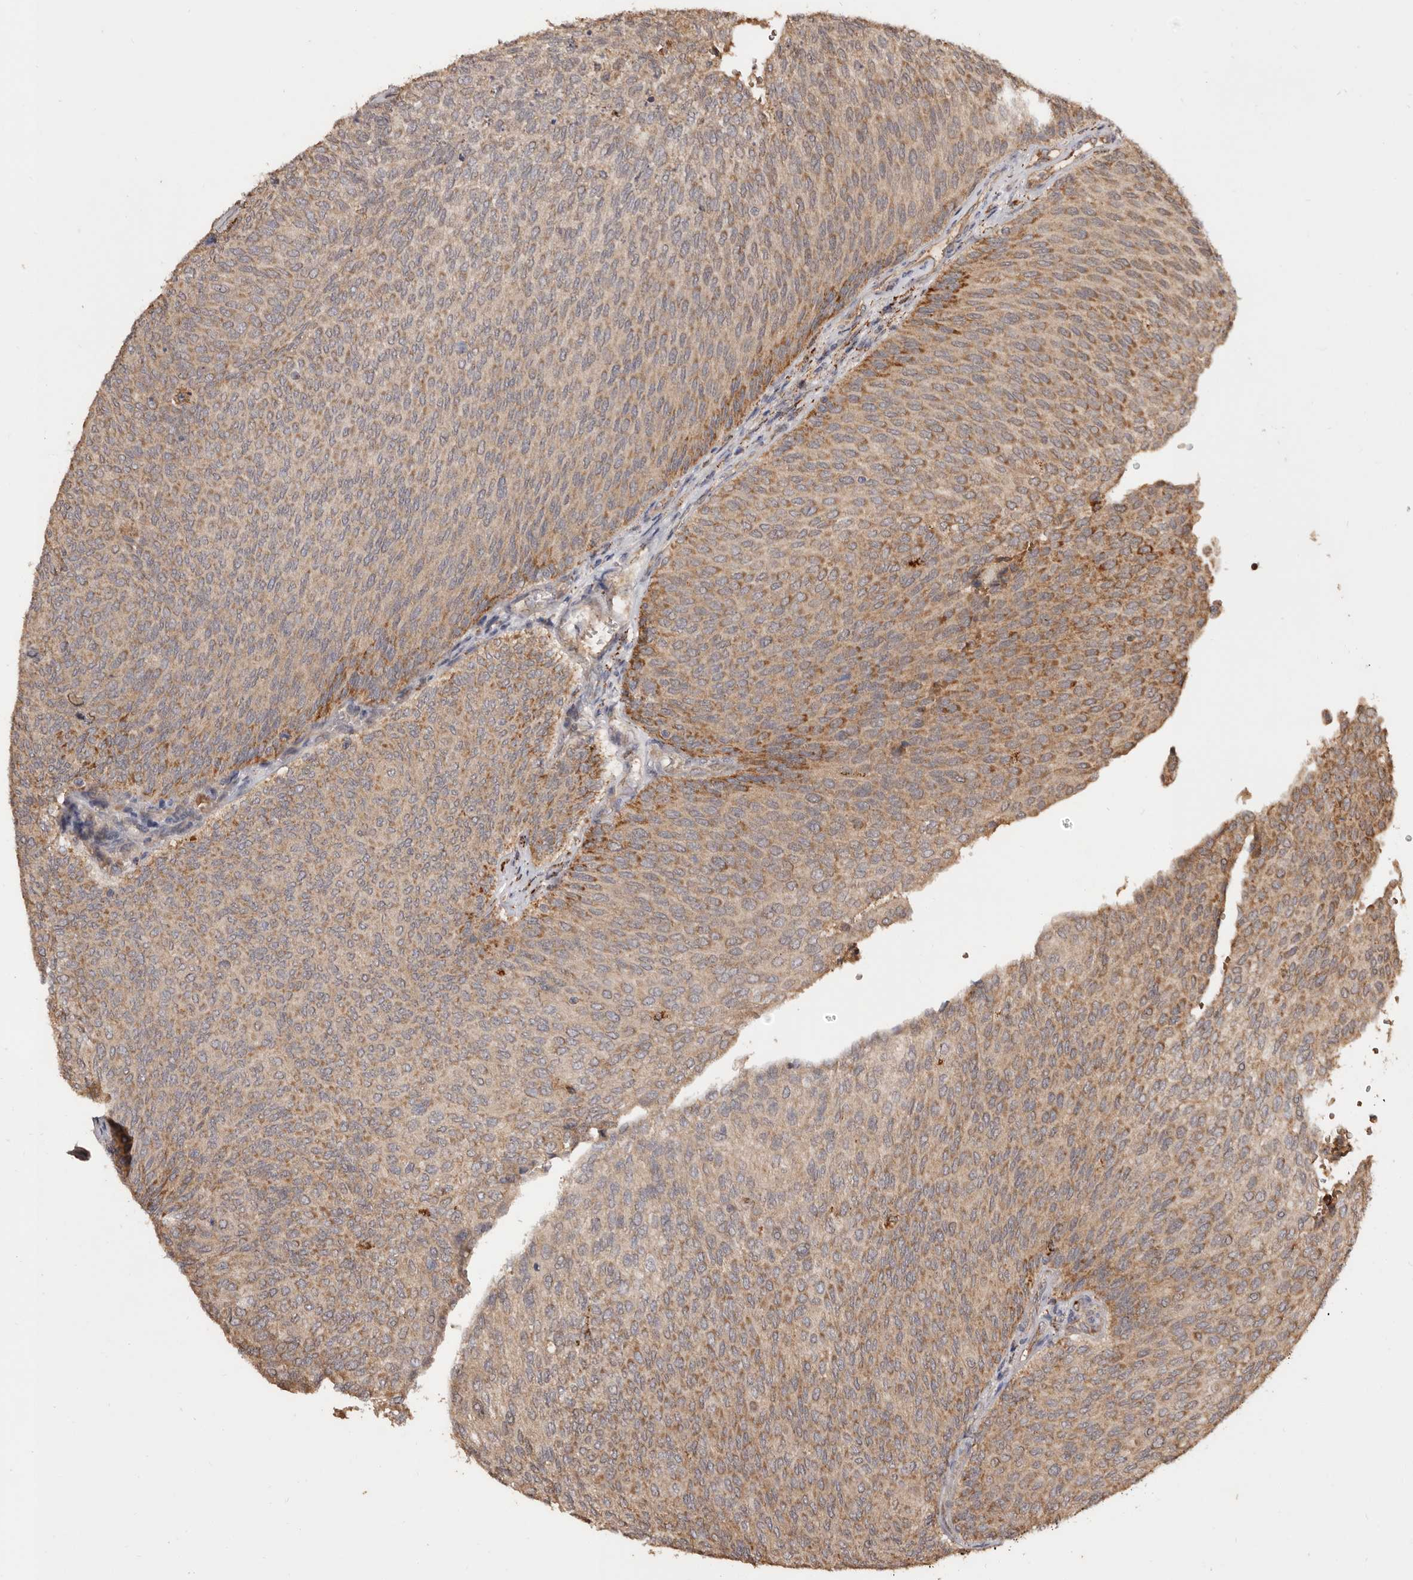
{"staining": {"intensity": "moderate", "quantity": ">75%", "location": "cytoplasmic/membranous"}, "tissue": "urothelial cancer", "cell_type": "Tumor cells", "image_type": "cancer", "snomed": [{"axis": "morphology", "description": "Urothelial carcinoma, Low grade"}, {"axis": "topography", "description": "Urinary bladder"}], "caption": "IHC (DAB (3,3'-diaminobenzidine)) staining of human urothelial cancer shows moderate cytoplasmic/membranous protein expression in approximately >75% of tumor cells.", "gene": "AKAP7", "patient": {"sex": "female", "age": 79}}